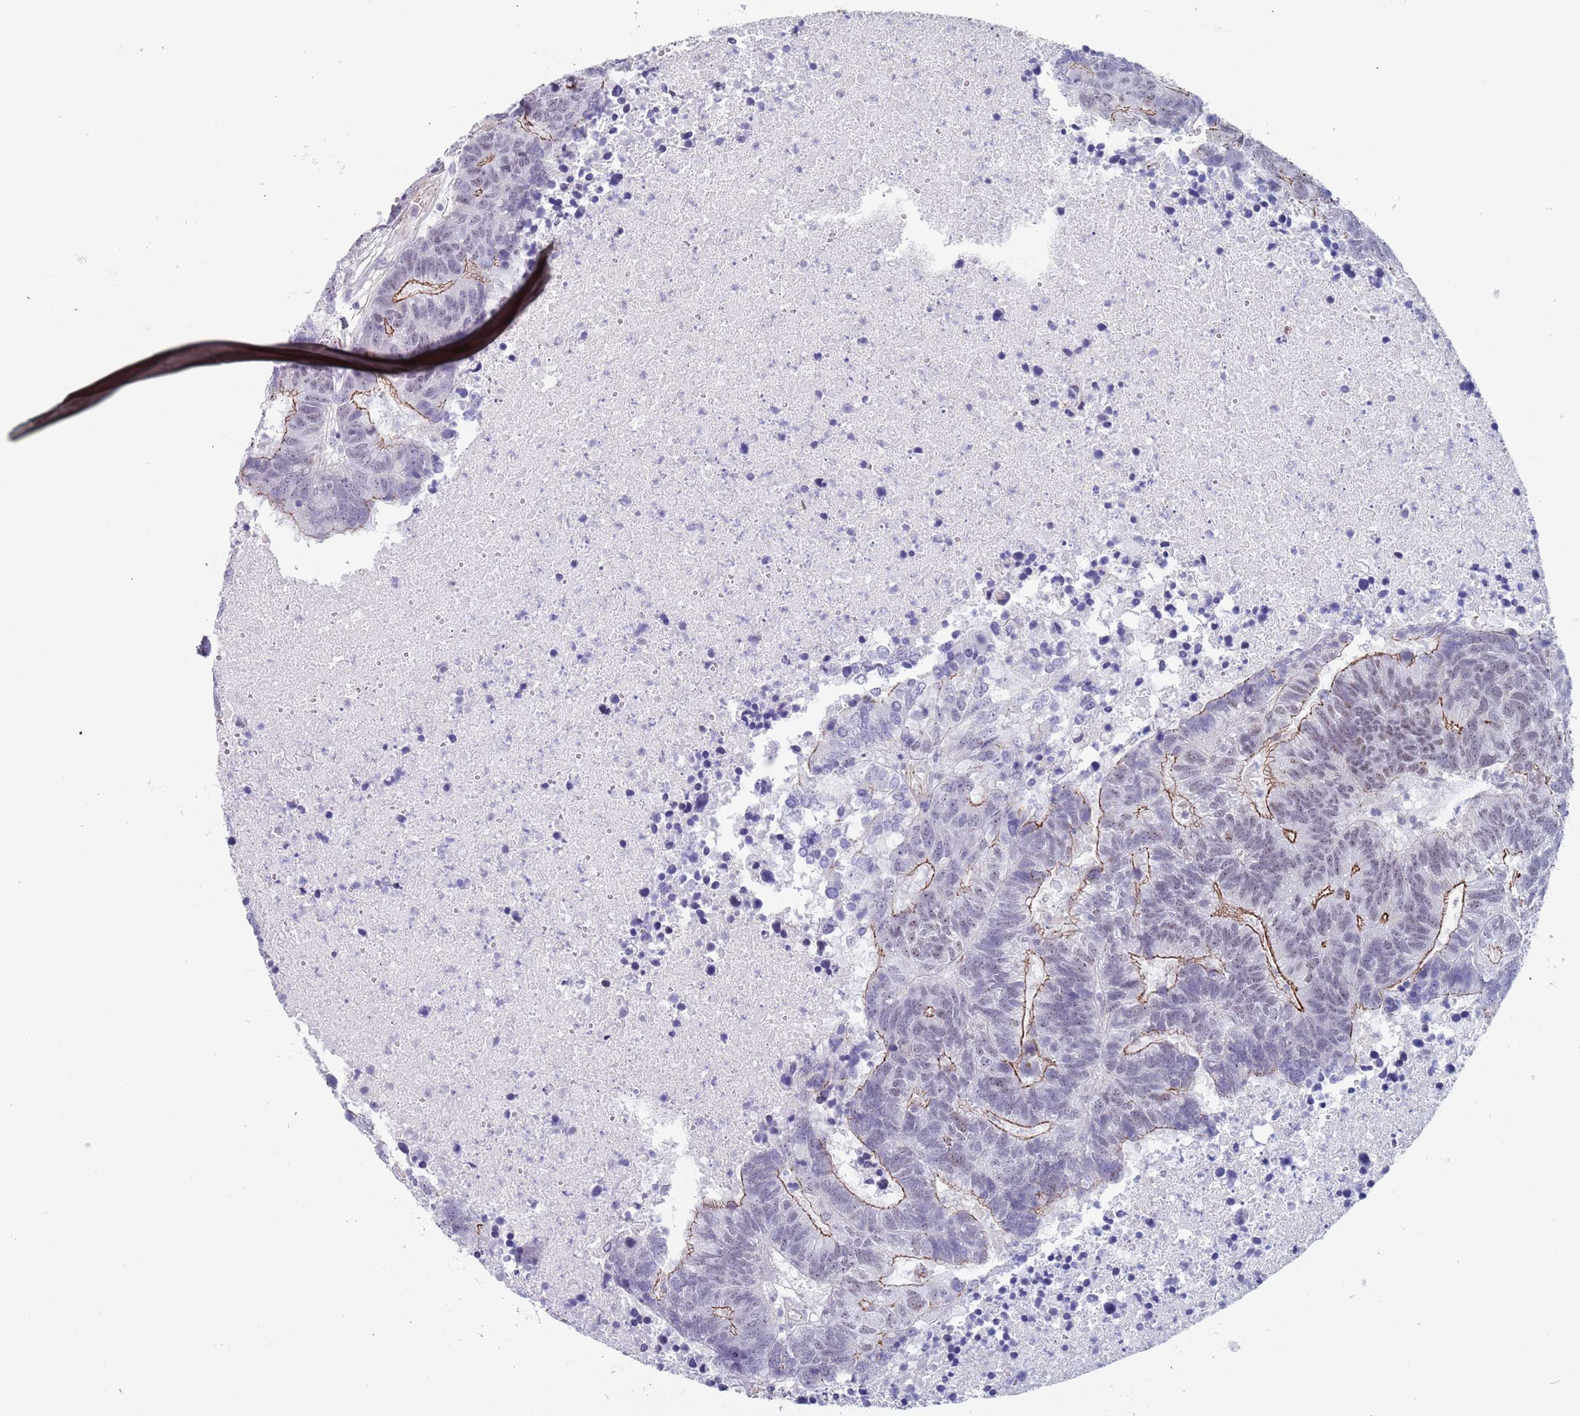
{"staining": {"intensity": "moderate", "quantity": "25%-75%", "location": "cytoplasmic/membranous"}, "tissue": "colorectal cancer", "cell_type": "Tumor cells", "image_type": "cancer", "snomed": [{"axis": "morphology", "description": "Adenocarcinoma, NOS"}, {"axis": "topography", "description": "Colon"}], "caption": "The immunohistochemical stain highlights moderate cytoplasmic/membranous positivity in tumor cells of colorectal cancer tissue.", "gene": "OR5A2", "patient": {"sex": "female", "age": 48}}